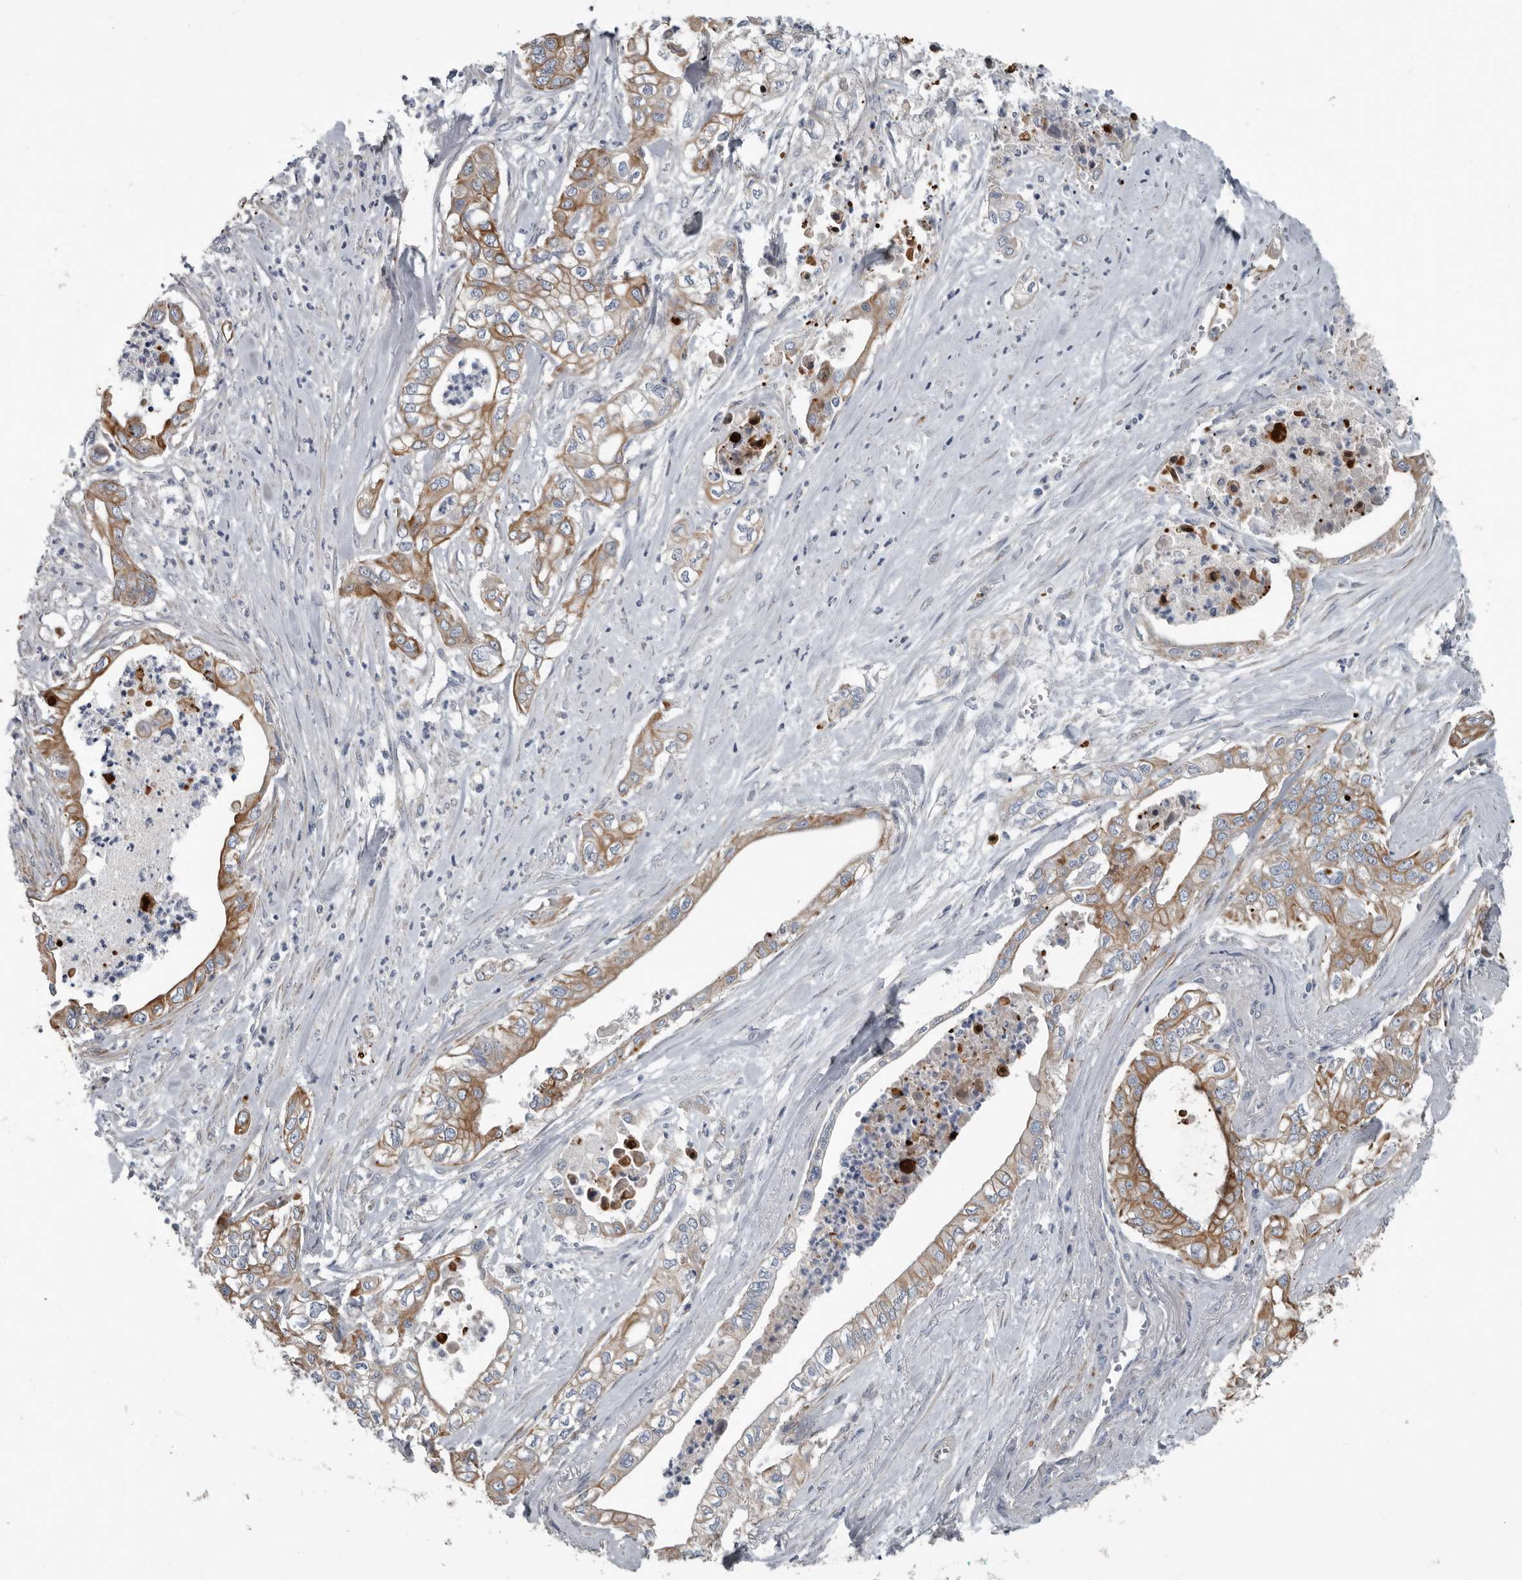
{"staining": {"intensity": "moderate", "quantity": ">75%", "location": "cytoplasmic/membranous"}, "tissue": "pancreatic cancer", "cell_type": "Tumor cells", "image_type": "cancer", "snomed": [{"axis": "morphology", "description": "Adenocarcinoma, NOS"}, {"axis": "topography", "description": "Pancreas"}], "caption": "IHC micrograph of human pancreatic adenocarcinoma stained for a protein (brown), which demonstrates medium levels of moderate cytoplasmic/membranous staining in about >75% of tumor cells.", "gene": "DPY19L4", "patient": {"sex": "female", "age": 78}}